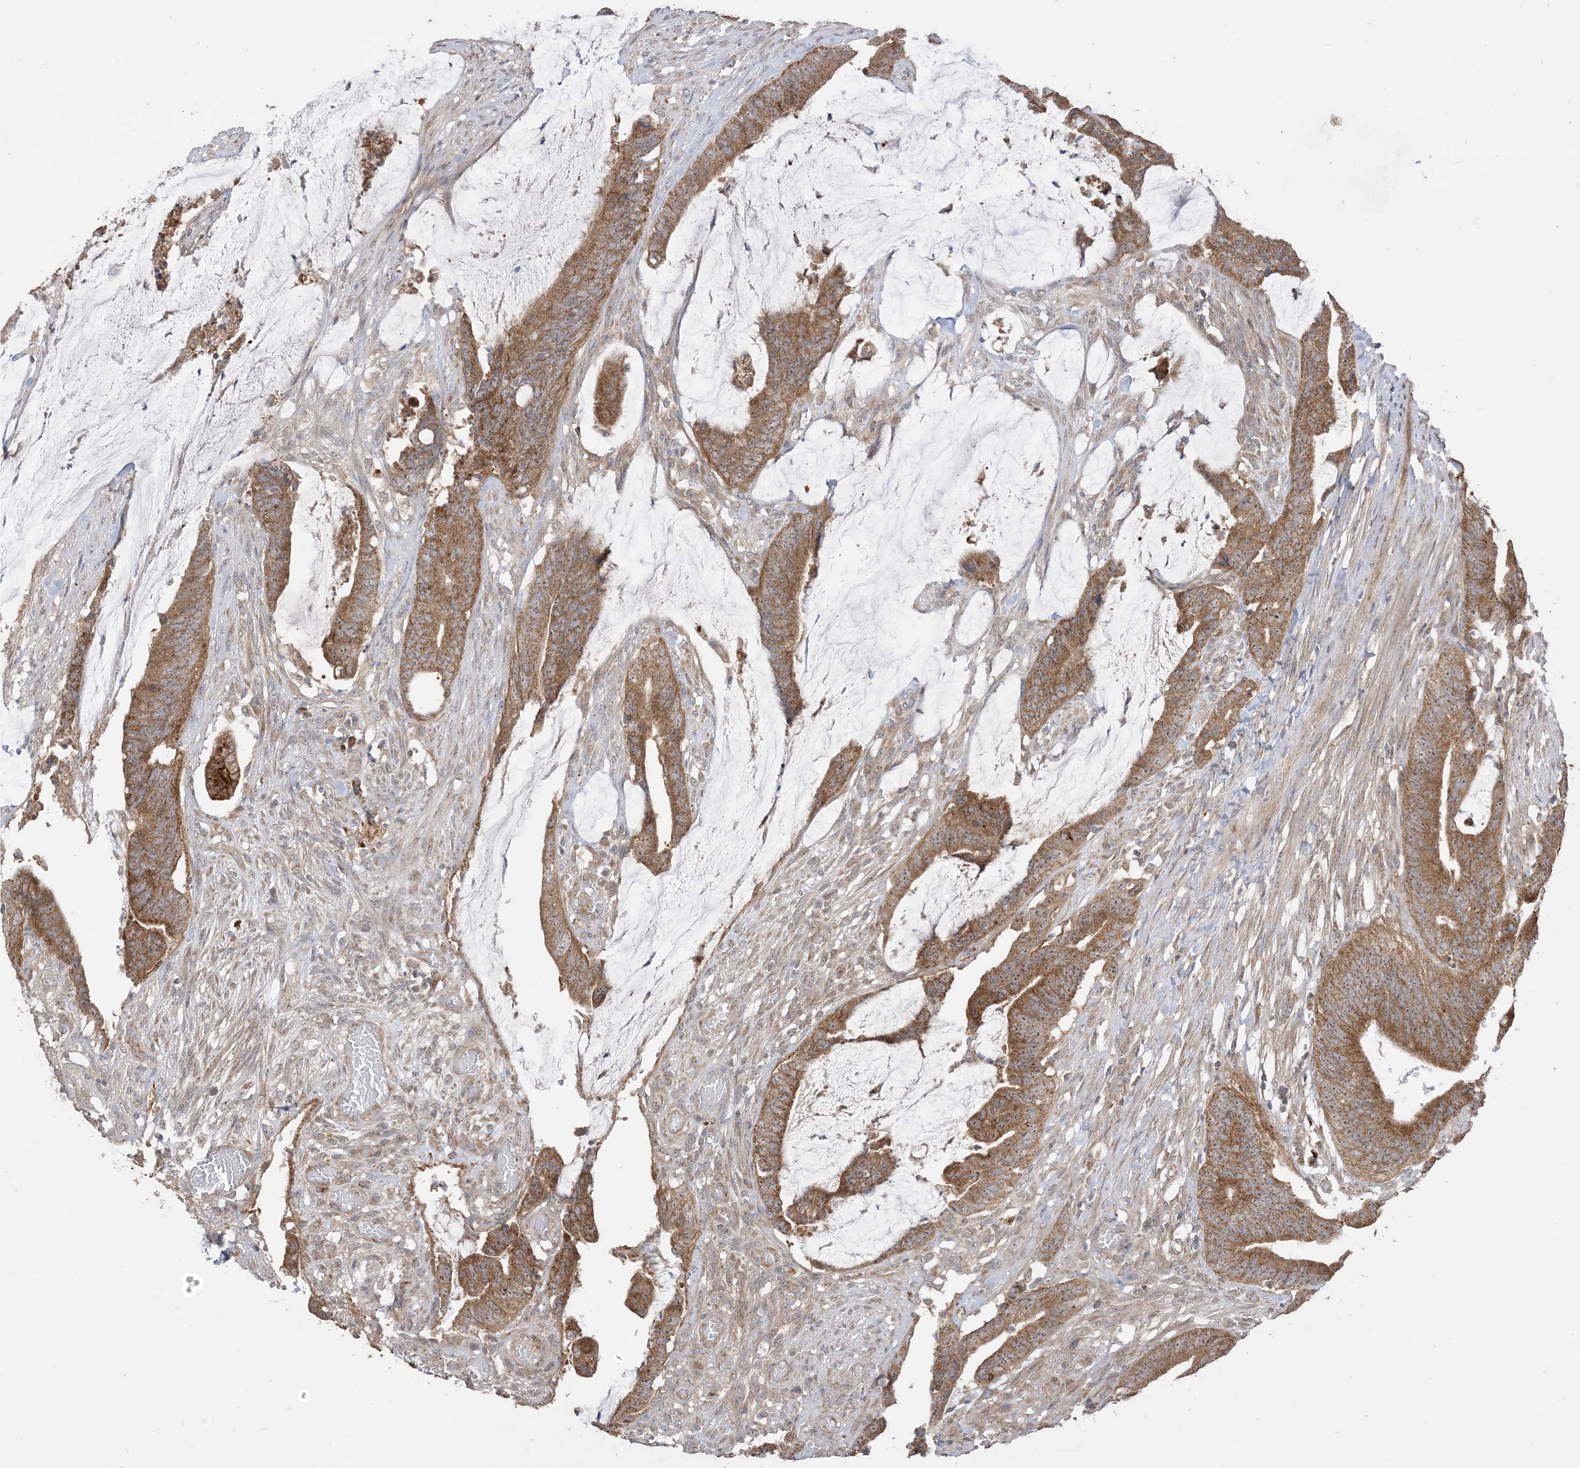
{"staining": {"intensity": "strong", "quantity": ">75%", "location": "cytoplasmic/membranous"}, "tissue": "colorectal cancer", "cell_type": "Tumor cells", "image_type": "cancer", "snomed": [{"axis": "morphology", "description": "Adenocarcinoma, NOS"}, {"axis": "topography", "description": "Rectum"}], "caption": "IHC staining of adenocarcinoma (colorectal), which displays high levels of strong cytoplasmic/membranous expression in approximately >75% of tumor cells indicating strong cytoplasmic/membranous protein positivity. The staining was performed using DAB (brown) for protein detection and nuclei were counterstained in hematoxylin (blue).", "gene": "SIRT3", "patient": {"sex": "female", "age": 66}}